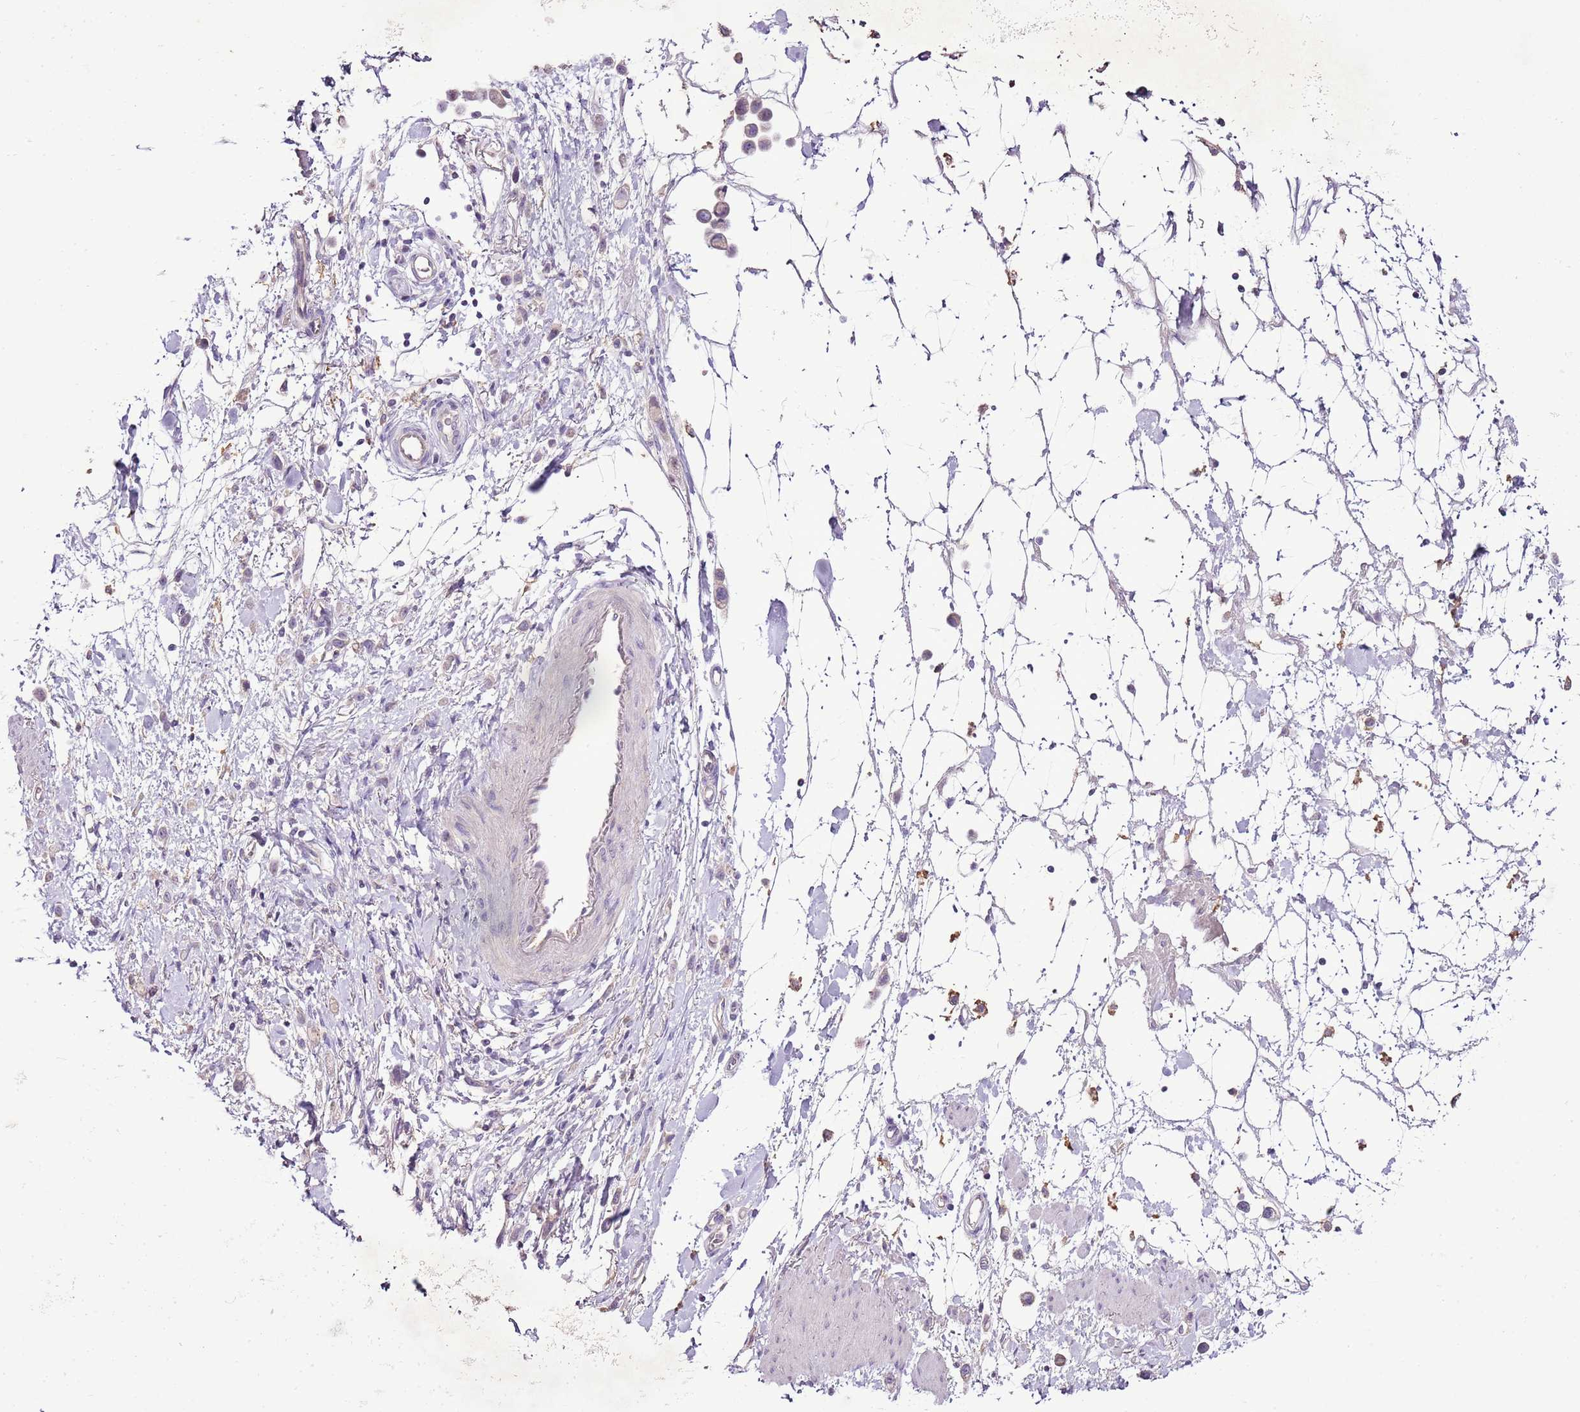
{"staining": {"intensity": "negative", "quantity": "none", "location": "none"}, "tissue": "stomach cancer", "cell_type": "Tumor cells", "image_type": "cancer", "snomed": [{"axis": "morphology", "description": "Adenocarcinoma, NOS"}, {"axis": "topography", "description": "Stomach"}], "caption": "There is no significant staining in tumor cells of stomach adenocarcinoma.", "gene": "CMKLR1", "patient": {"sex": "female", "age": 65}}